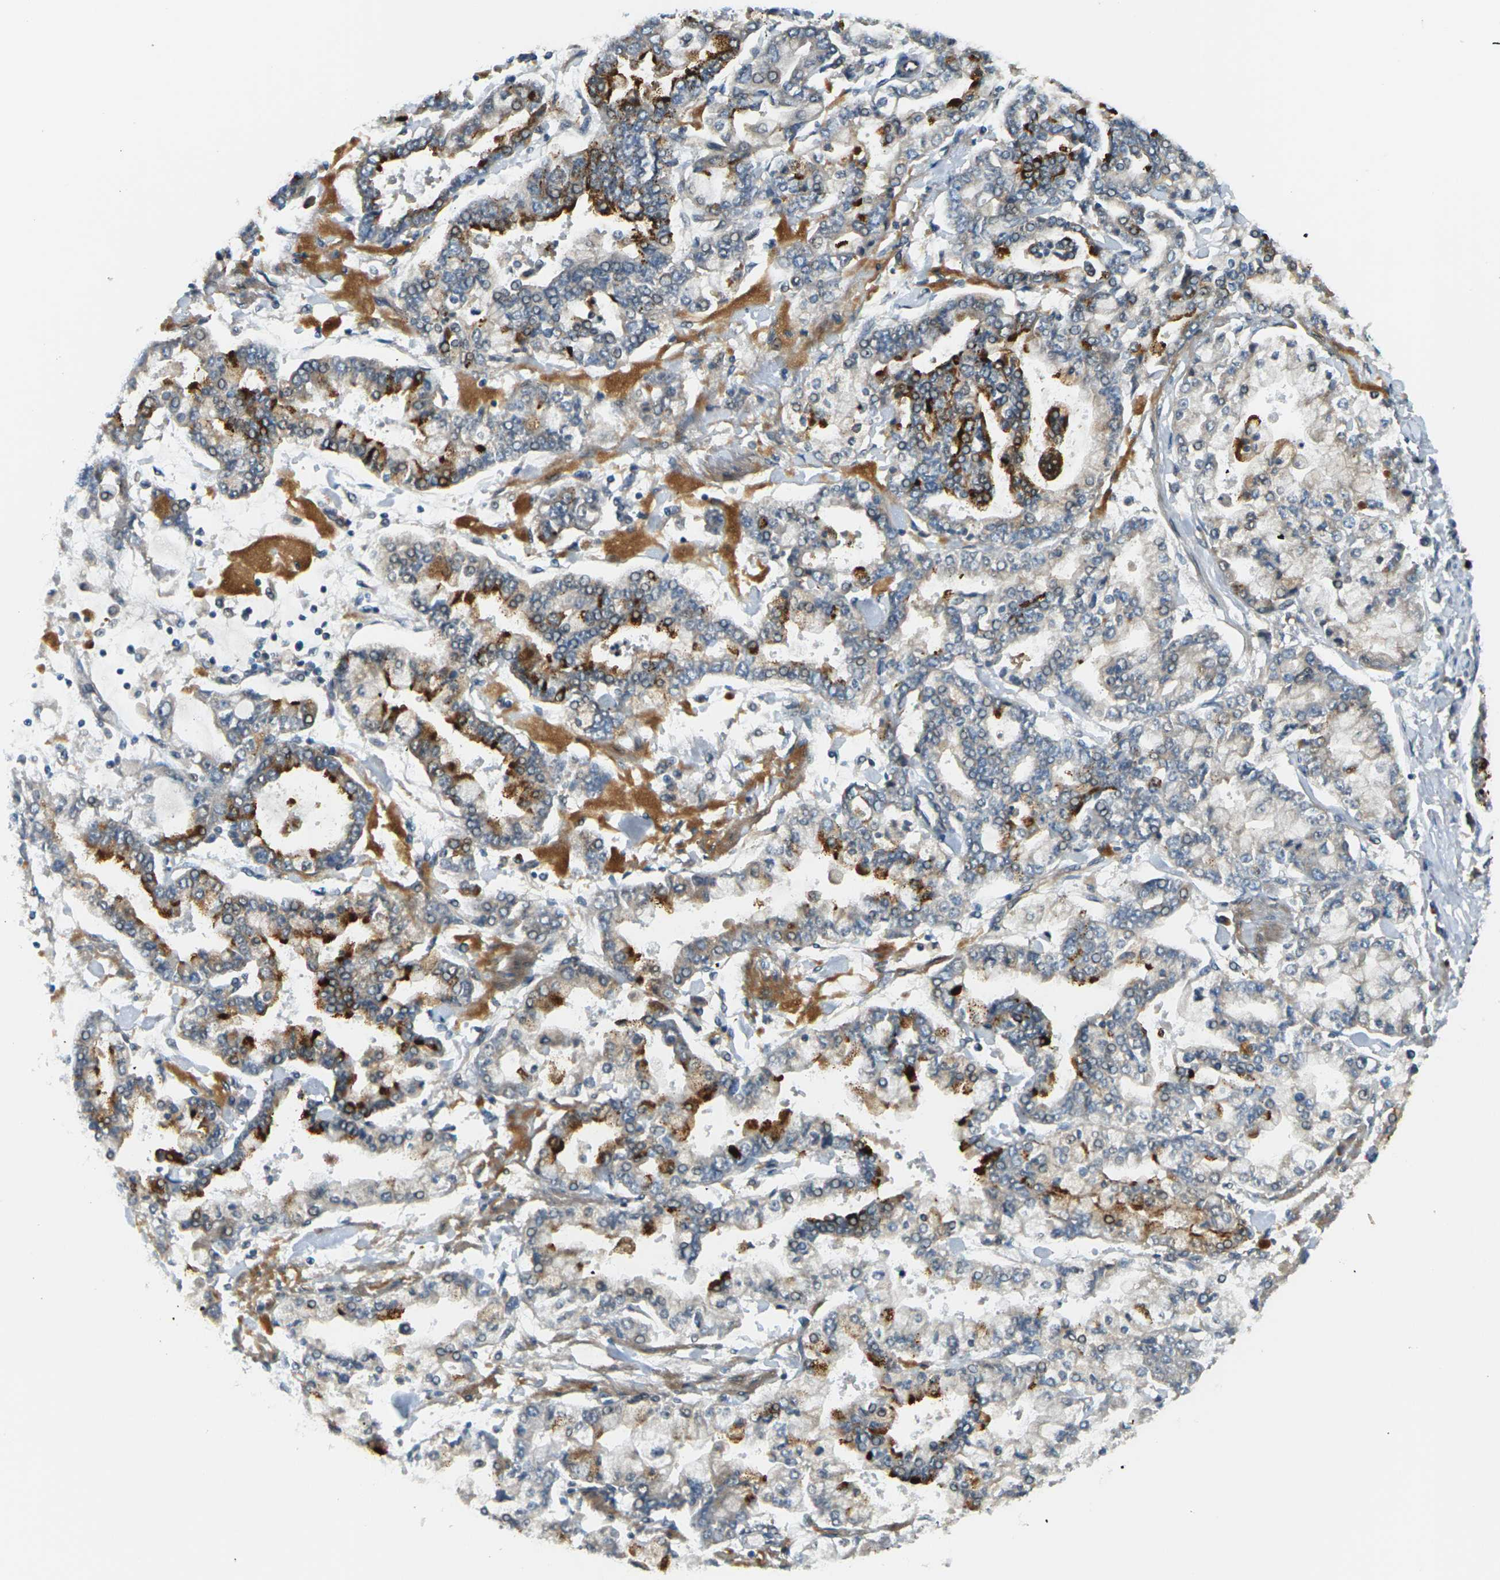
{"staining": {"intensity": "strong", "quantity": "<25%", "location": "cytoplasmic/membranous"}, "tissue": "stomach cancer", "cell_type": "Tumor cells", "image_type": "cancer", "snomed": [{"axis": "morphology", "description": "Normal tissue, NOS"}, {"axis": "morphology", "description": "Adenocarcinoma, NOS"}, {"axis": "topography", "description": "Stomach, upper"}, {"axis": "topography", "description": "Stomach"}], "caption": "Immunohistochemical staining of stomach cancer shows medium levels of strong cytoplasmic/membranous protein positivity in about <25% of tumor cells. (DAB (3,3'-diaminobenzidine) IHC with brightfield microscopy, high magnification).", "gene": "SLC13A3", "patient": {"sex": "male", "age": 76}}